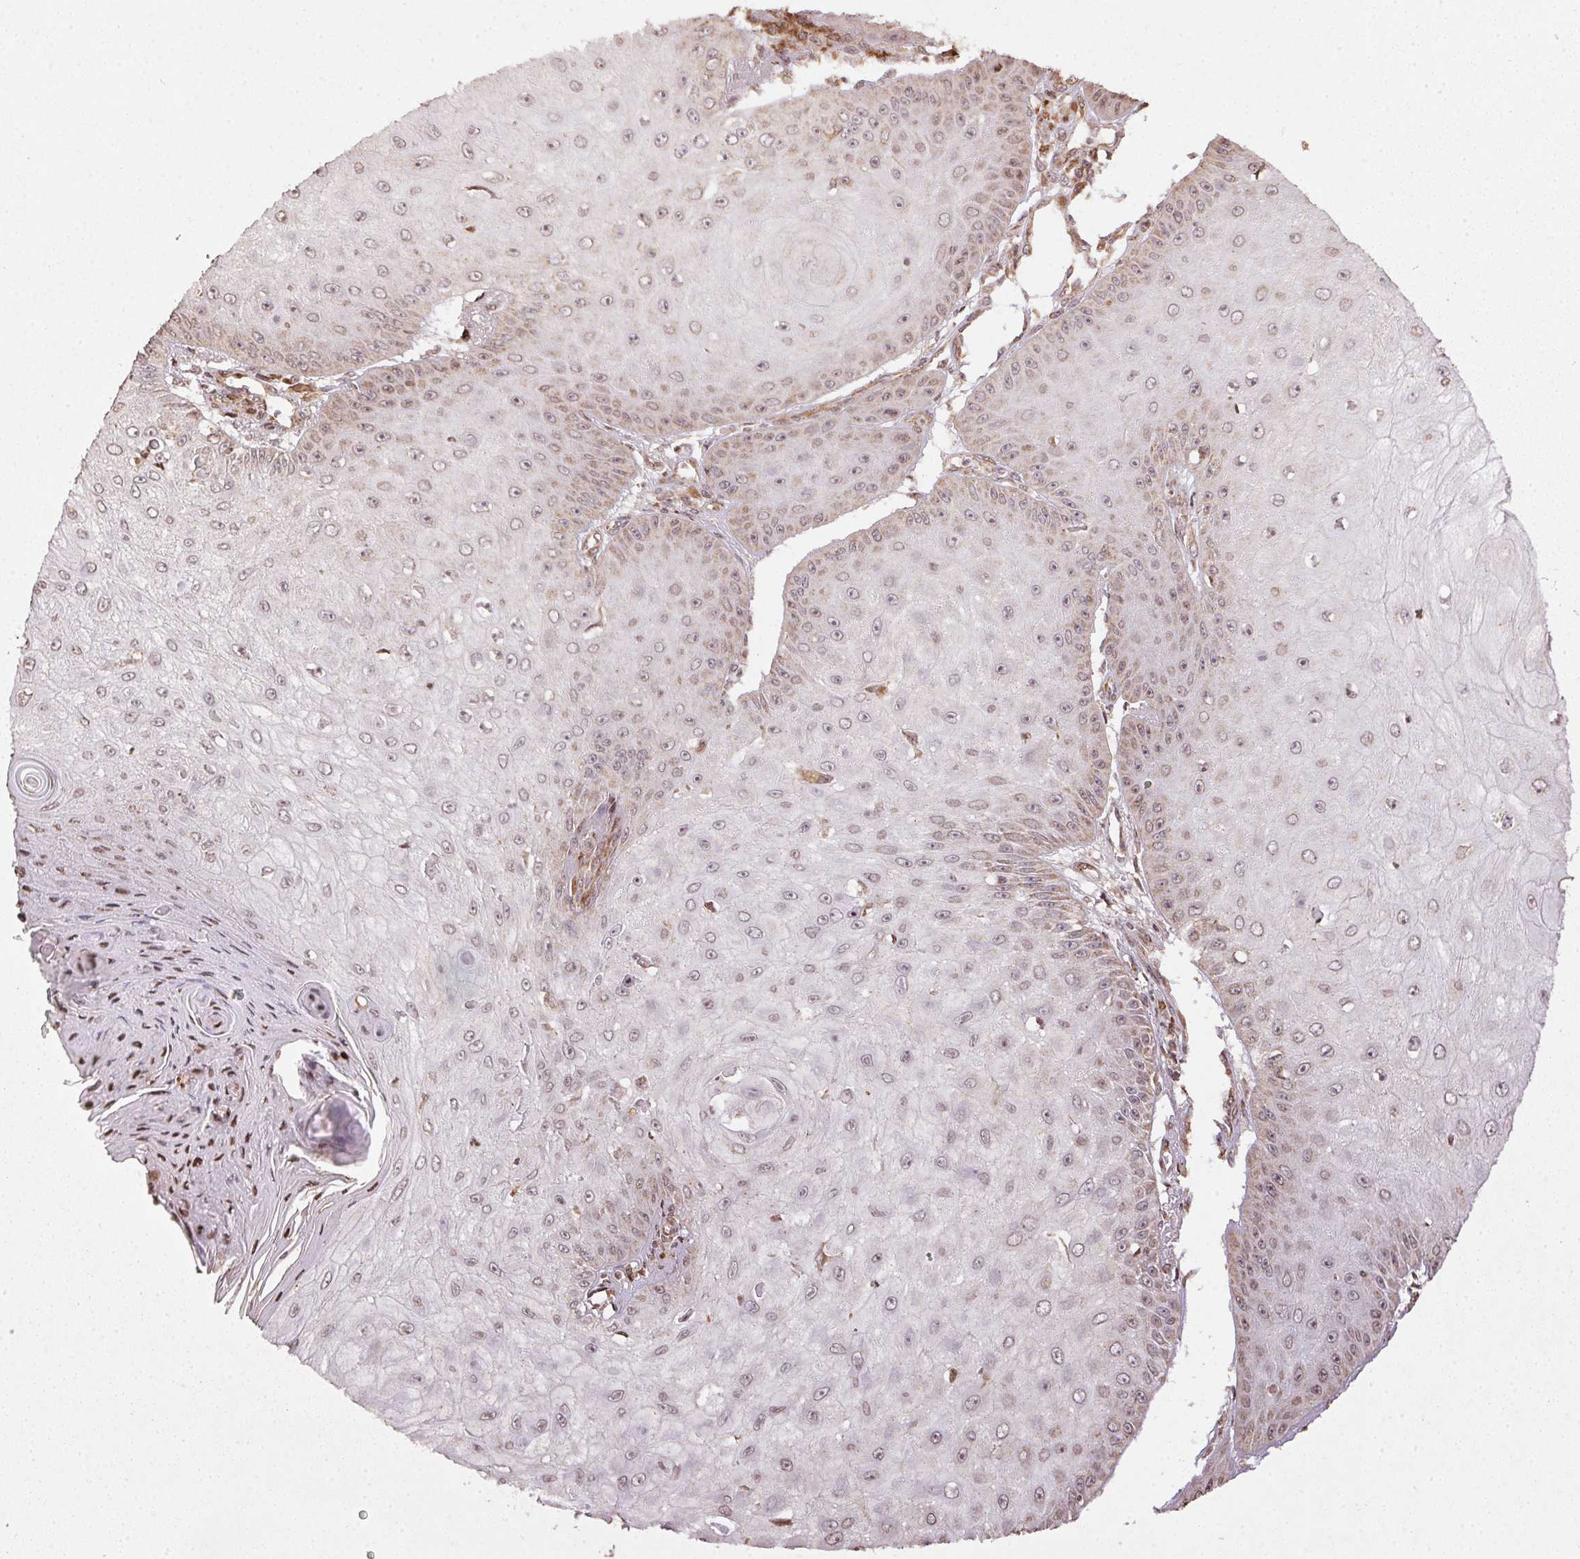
{"staining": {"intensity": "weak", "quantity": "25%-75%", "location": "cytoplasmic/membranous"}, "tissue": "skin cancer", "cell_type": "Tumor cells", "image_type": "cancer", "snomed": [{"axis": "morphology", "description": "Squamous cell carcinoma, NOS"}, {"axis": "topography", "description": "Skin"}], "caption": "High-magnification brightfield microscopy of skin squamous cell carcinoma stained with DAB (3,3'-diaminobenzidine) (brown) and counterstained with hematoxylin (blue). tumor cells exhibit weak cytoplasmic/membranous positivity is seen in approximately25%-75% of cells.", "gene": "SPRED2", "patient": {"sex": "male", "age": 70}}